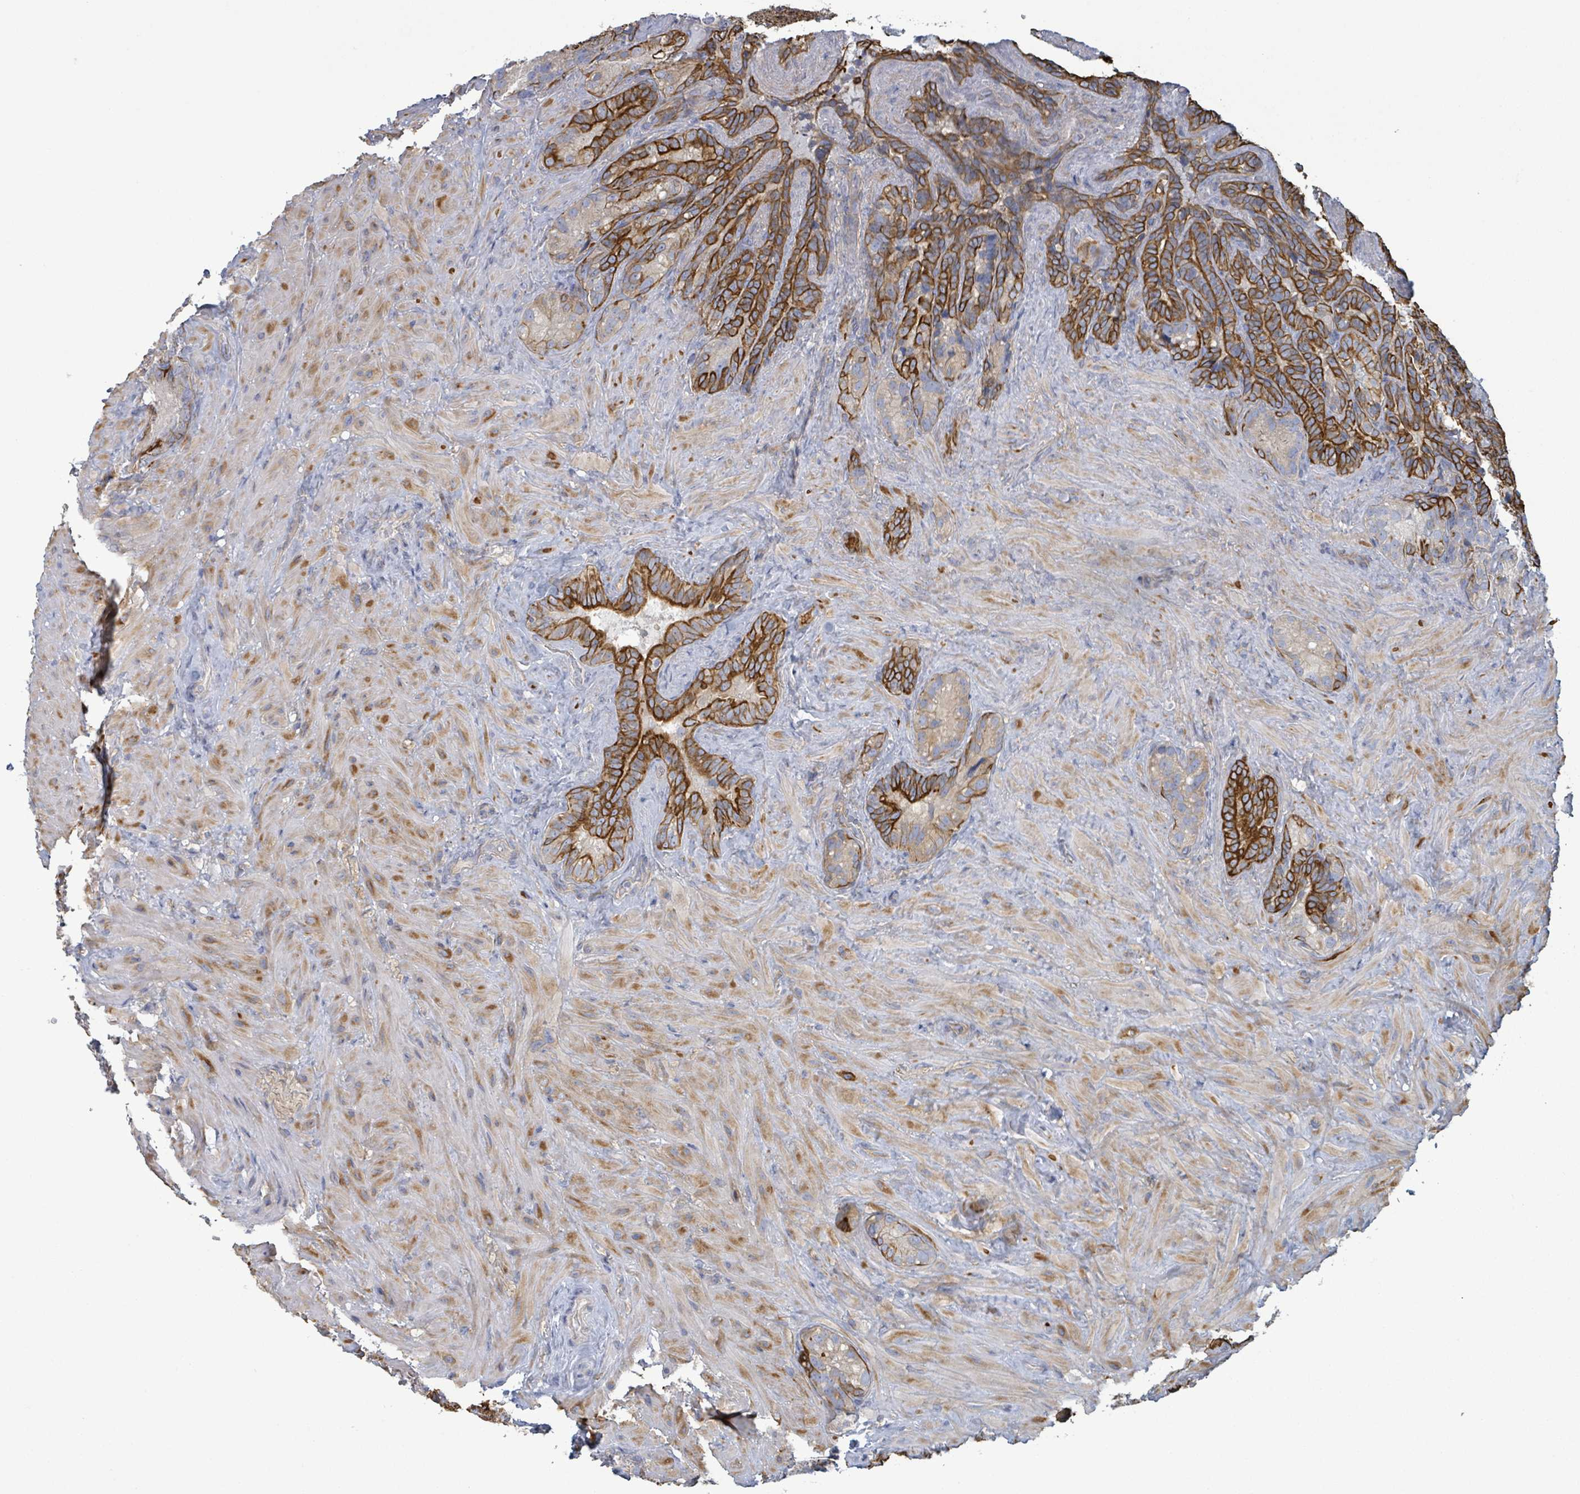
{"staining": {"intensity": "strong", "quantity": "25%-75%", "location": "cytoplasmic/membranous"}, "tissue": "seminal vesicle", "cell_type": "Glandular cells", "image_type": "normal", "snomed": [{"axis": "morphology", "description": "Normal tissue, NOS"}, {"axis": "topography", "description": "Seminal veicle"}], "caption": "Immunohistochemical staining of benign seminal vesicle exhibits strong cytoplasmic/membranous protein staining in approximately 25%-75% of glandular cells. Nuclei are stained in blue.", "gene": "COL13A1", "patient": {"sex": "male", "age": 62}}